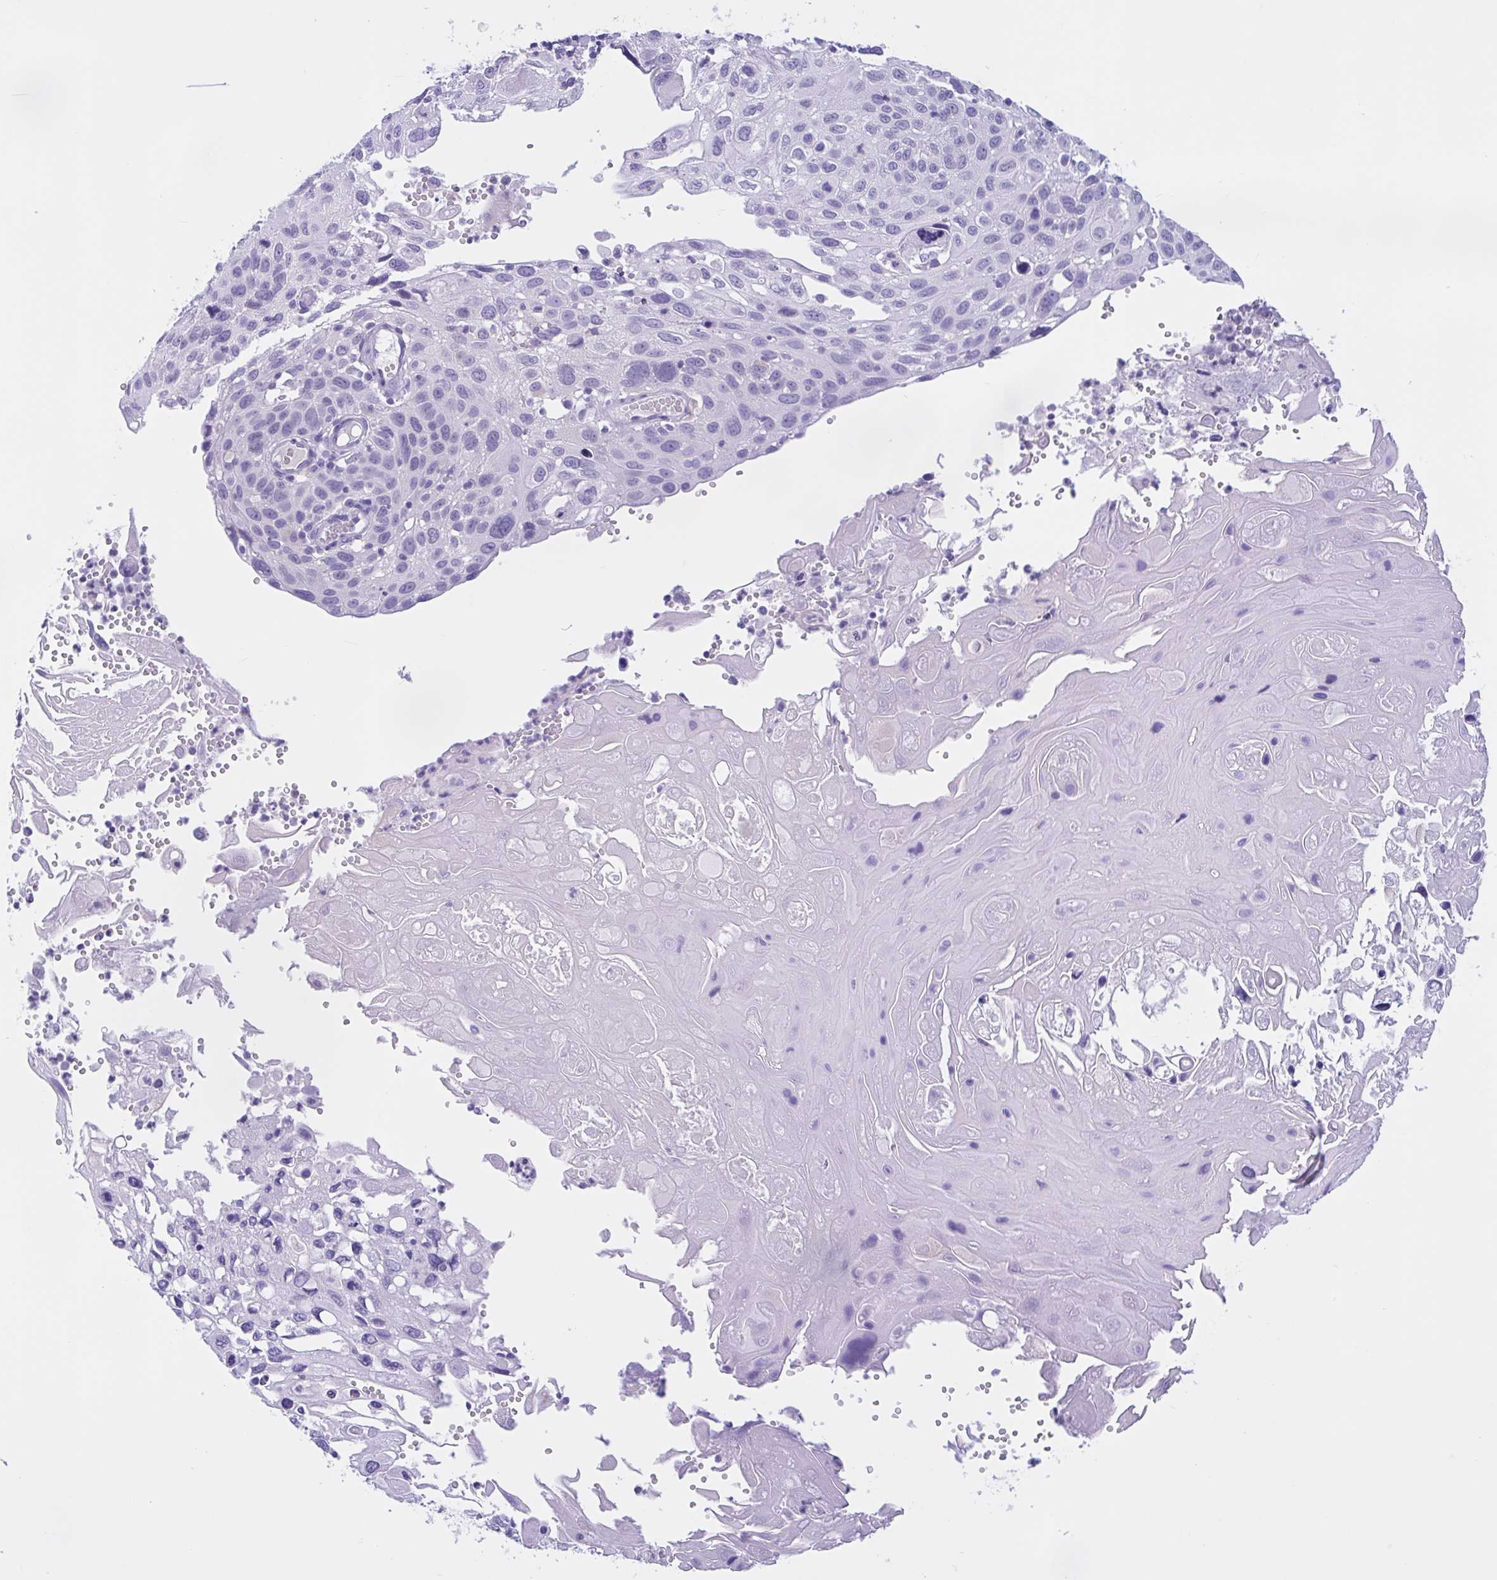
{"staining": {"intensity": "negative", "quantity": "none", "location": "none"}, "tissue": "cervical cancer", "cell_type": "Tumor cells", "image_type": "cancer", "snomed": [{"axis": "morphology", "description": "Squamous cell carcinoma, NOS"}, {"axis": "topography", "description": "Cervix"}], "caption": "Photomicrograph shows no significant protein positivity in tumor cells of cervical squamous cell carcinoma.", "gene": "ZNF319", "patient": {"sex": "female", "age": 70}}